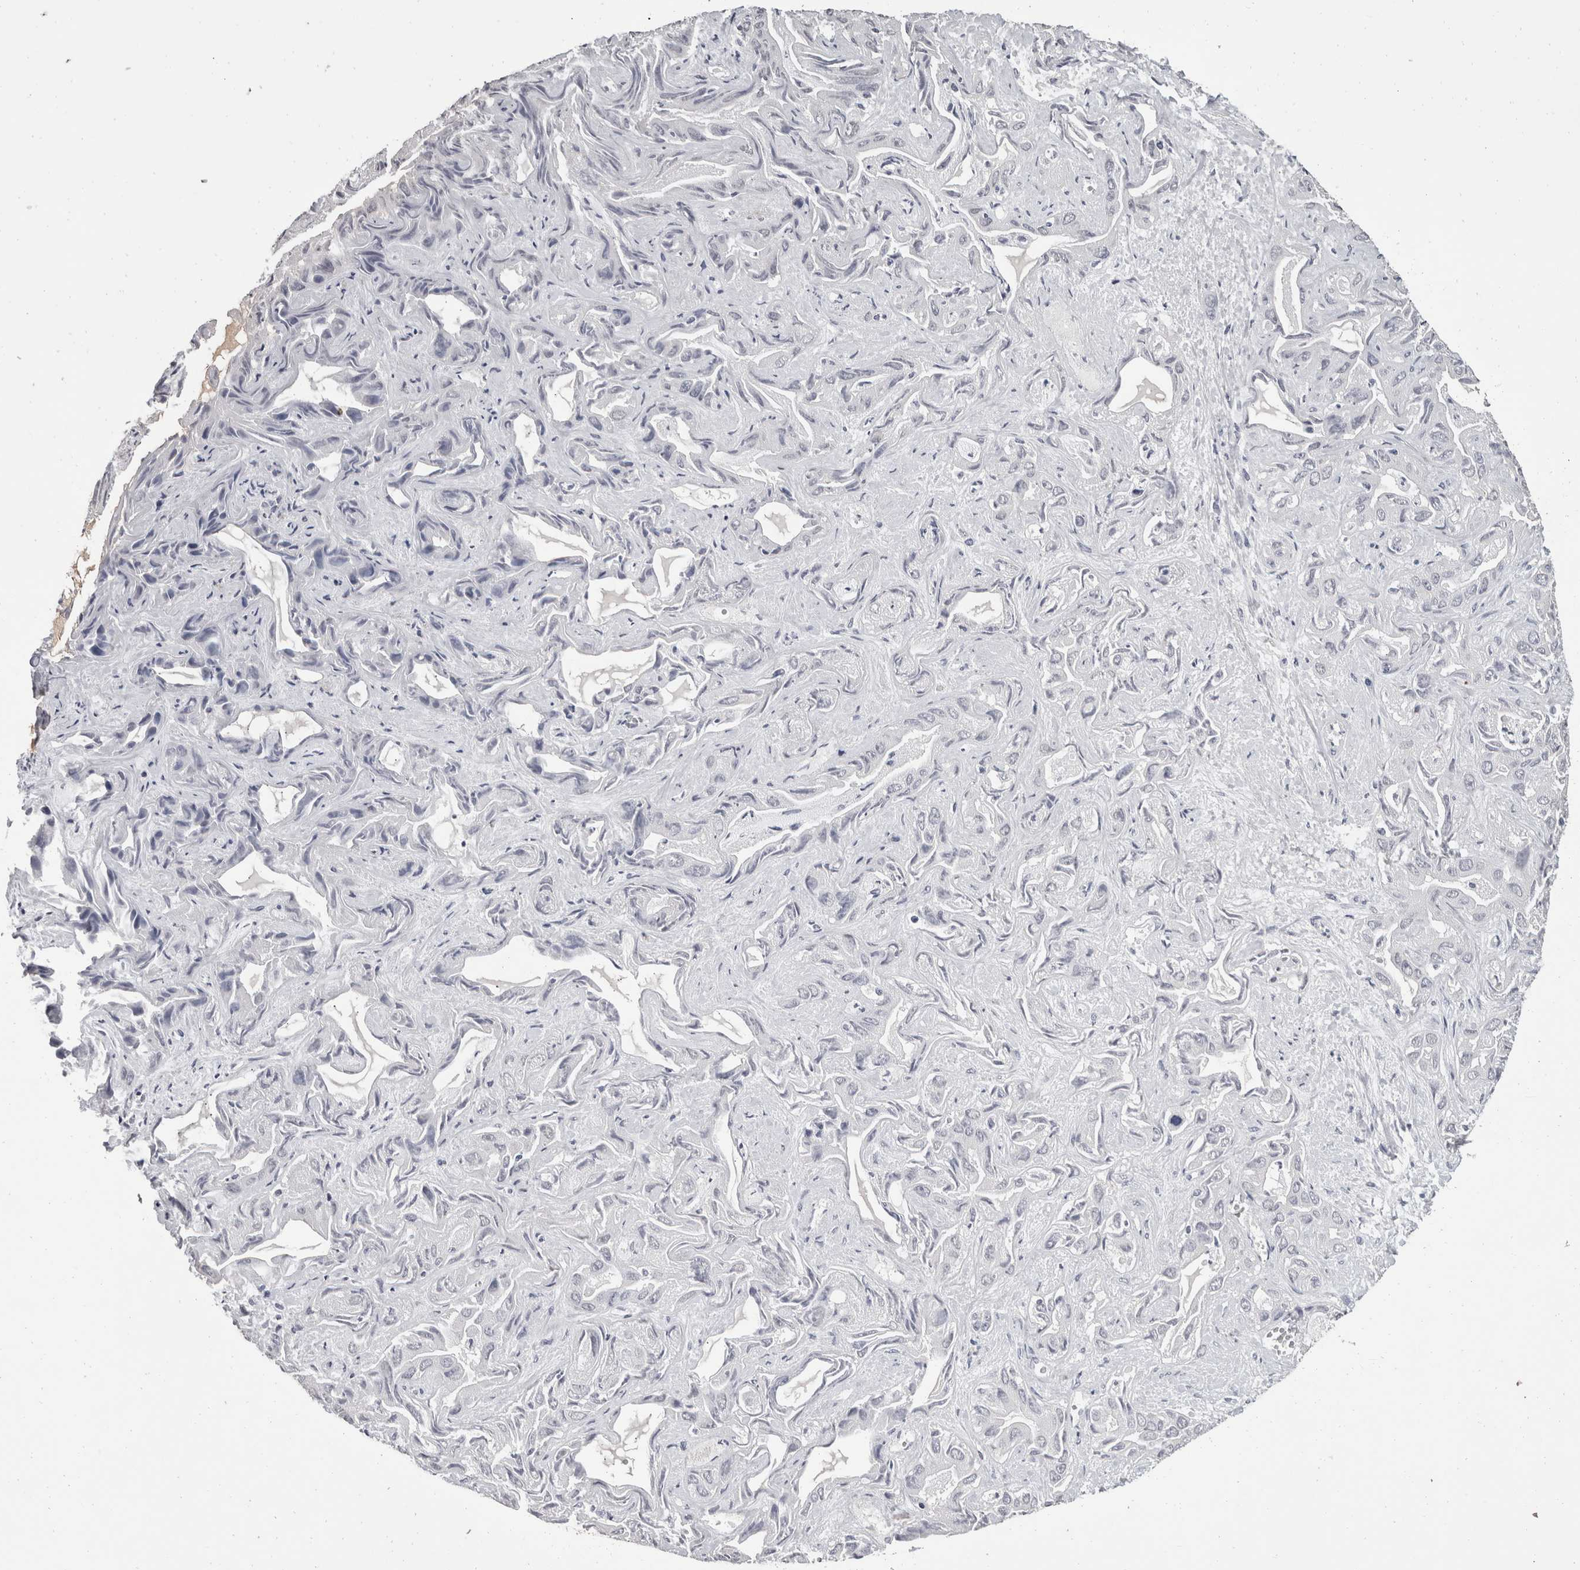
{"staining": {"intensity": "negative", "quantity": "none", "location": "none"}, "tissue": "liver cancer", "cell_type": "Tumor cells", "image_type": "cancer", "snomed": [{"axis": "morphology", "description": "Cholangiocarcinoma"}, {"axis": "topography", "description": "Liver"}], "caption": "Cholangiocarcinoma (liver) stained for a protein using immunohistochemistry demonstrates no staining tumor cells.", "gene": "DDX17", "patient": {"sex": "female", "age": 52}}